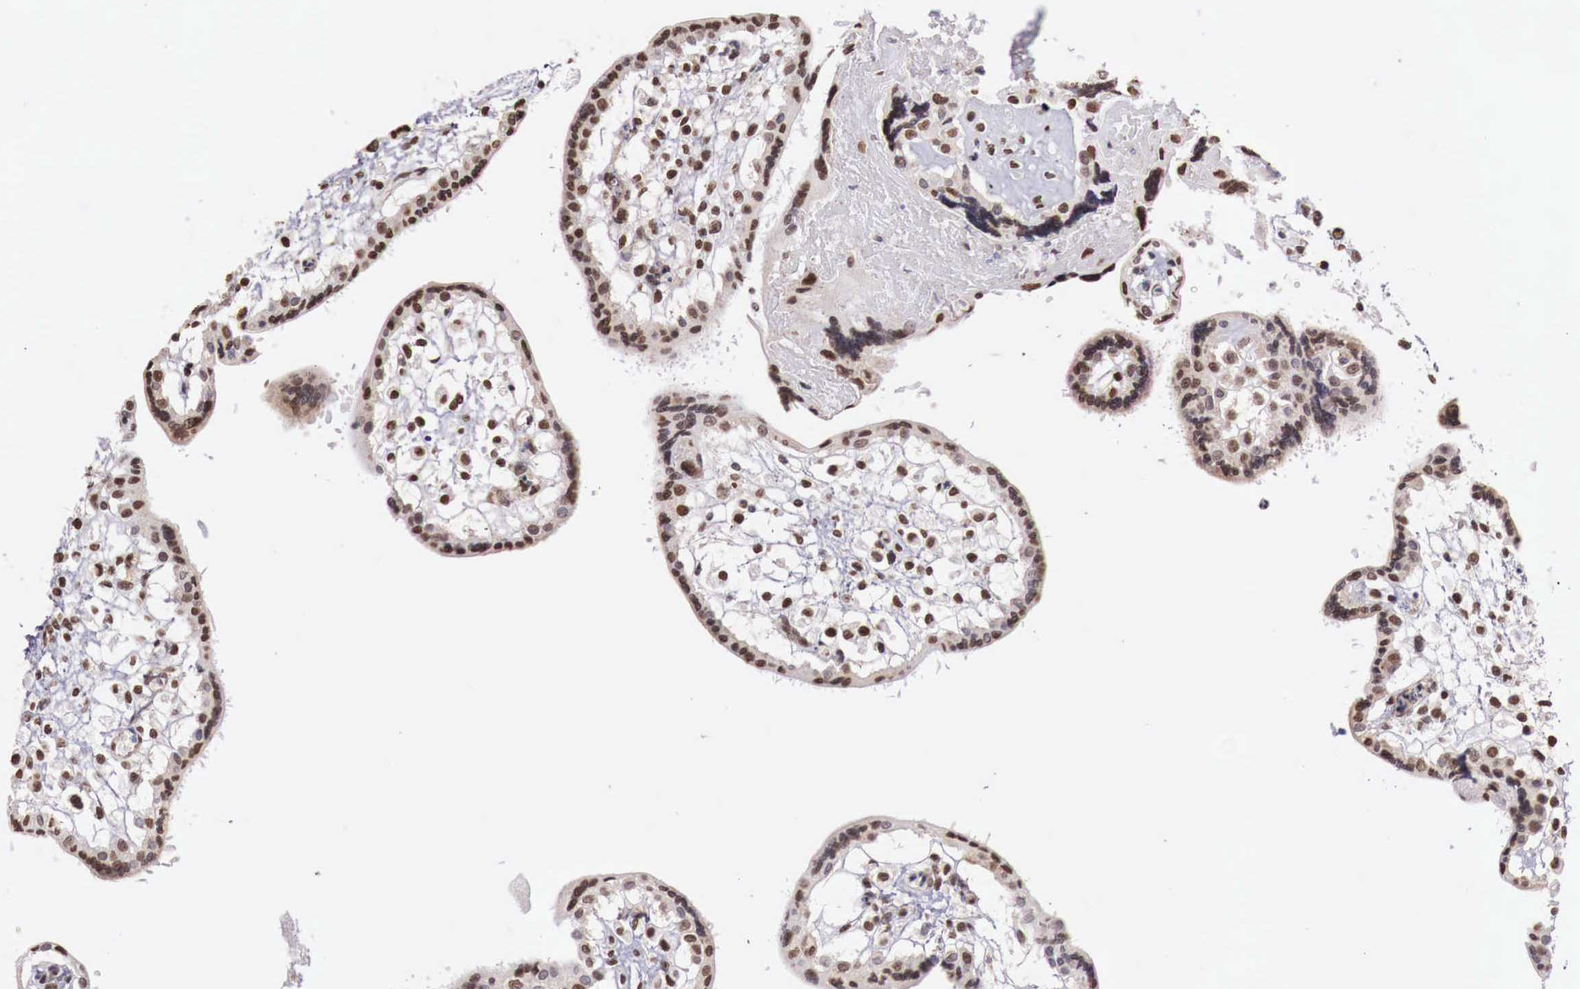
{"staining": {"intensity": "strong", "quantity": ">75%", "location": "nuclear"}, "tissue": "placenta", "cell_type": "Decidual cells", "image_type": "normal", "snomed": [{"axis": "morphology", "description": "Normal tissue, NOS"}, {"axis": "topography", "description": "Placenta"}], "caption": "Immunohistochemical staining of normal human placenta demonstrates >75% levels of strong nuclear protein staining in about >75% of decidual cells. The staining is performed using DAB (3,3'-diaminobenzidine) brown chromogen to label protein expression. The nuclei are counter-stained blue using hematoxylin.", "gene": "FOXP2", "patient": {"sex": "female", "age": 31}}